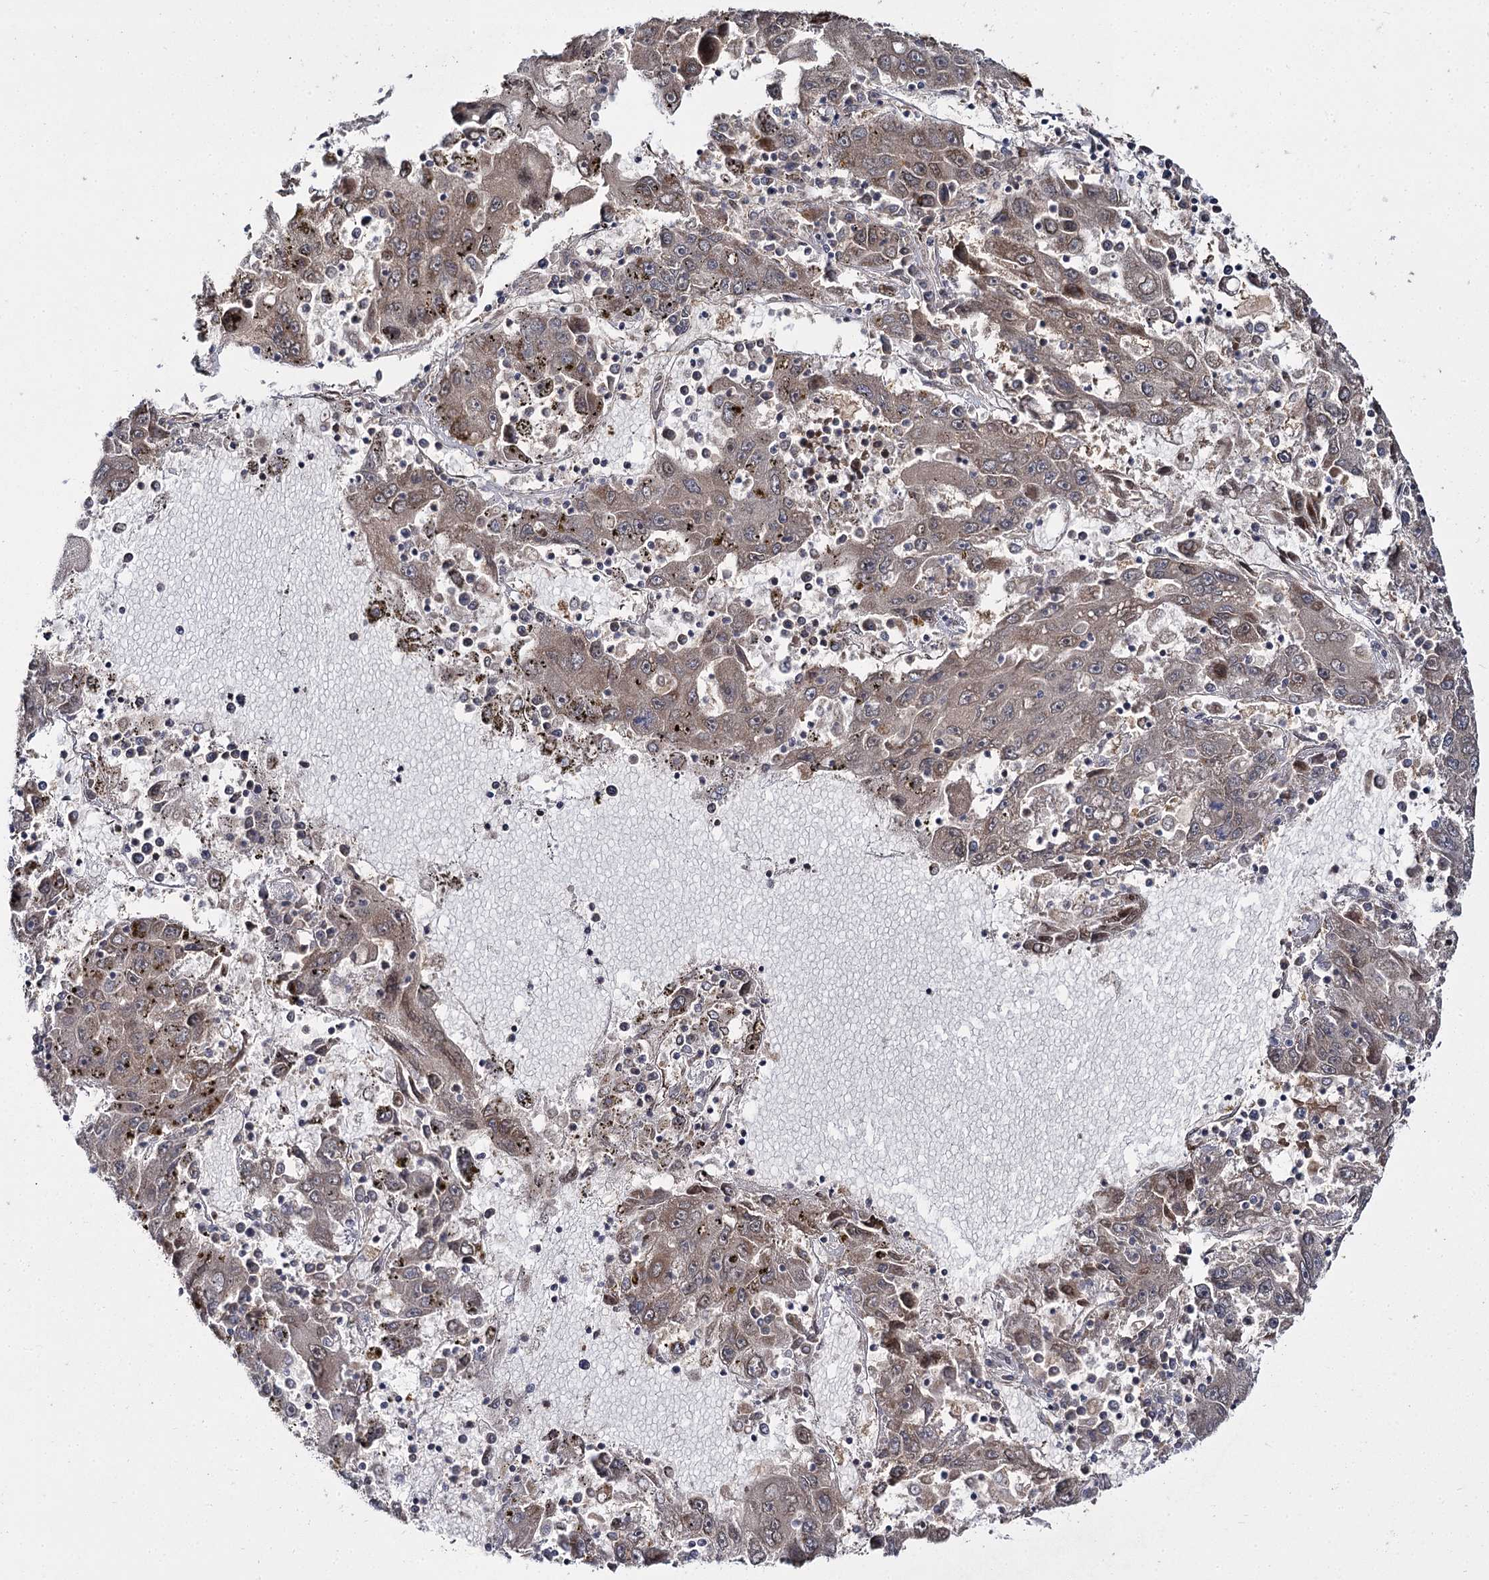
{"staining": {"intensity": "moderate", "quantity": "25%-75%", "location": "cytoplasmic/membranous,nuclear"}, "tissue": "liver cancer", "cell_type": "Tumor cells", "image_type": "cancer", "snomed": [{"axis": "morphology", "description": "Carcinoma, Hepatocellular, NOS"}, {"axis": "topography", "description": "Liver"}], "caption": "Brown immunohistochemical staining in human liver cancer (hepatocellular carcinoma) displays moderate cytoplasmic/membranous and nuclear positivity in about 25%-75% of tumor cells.", "gene": "TRNT1", "patient": {"sex": "male", "age": 49}}